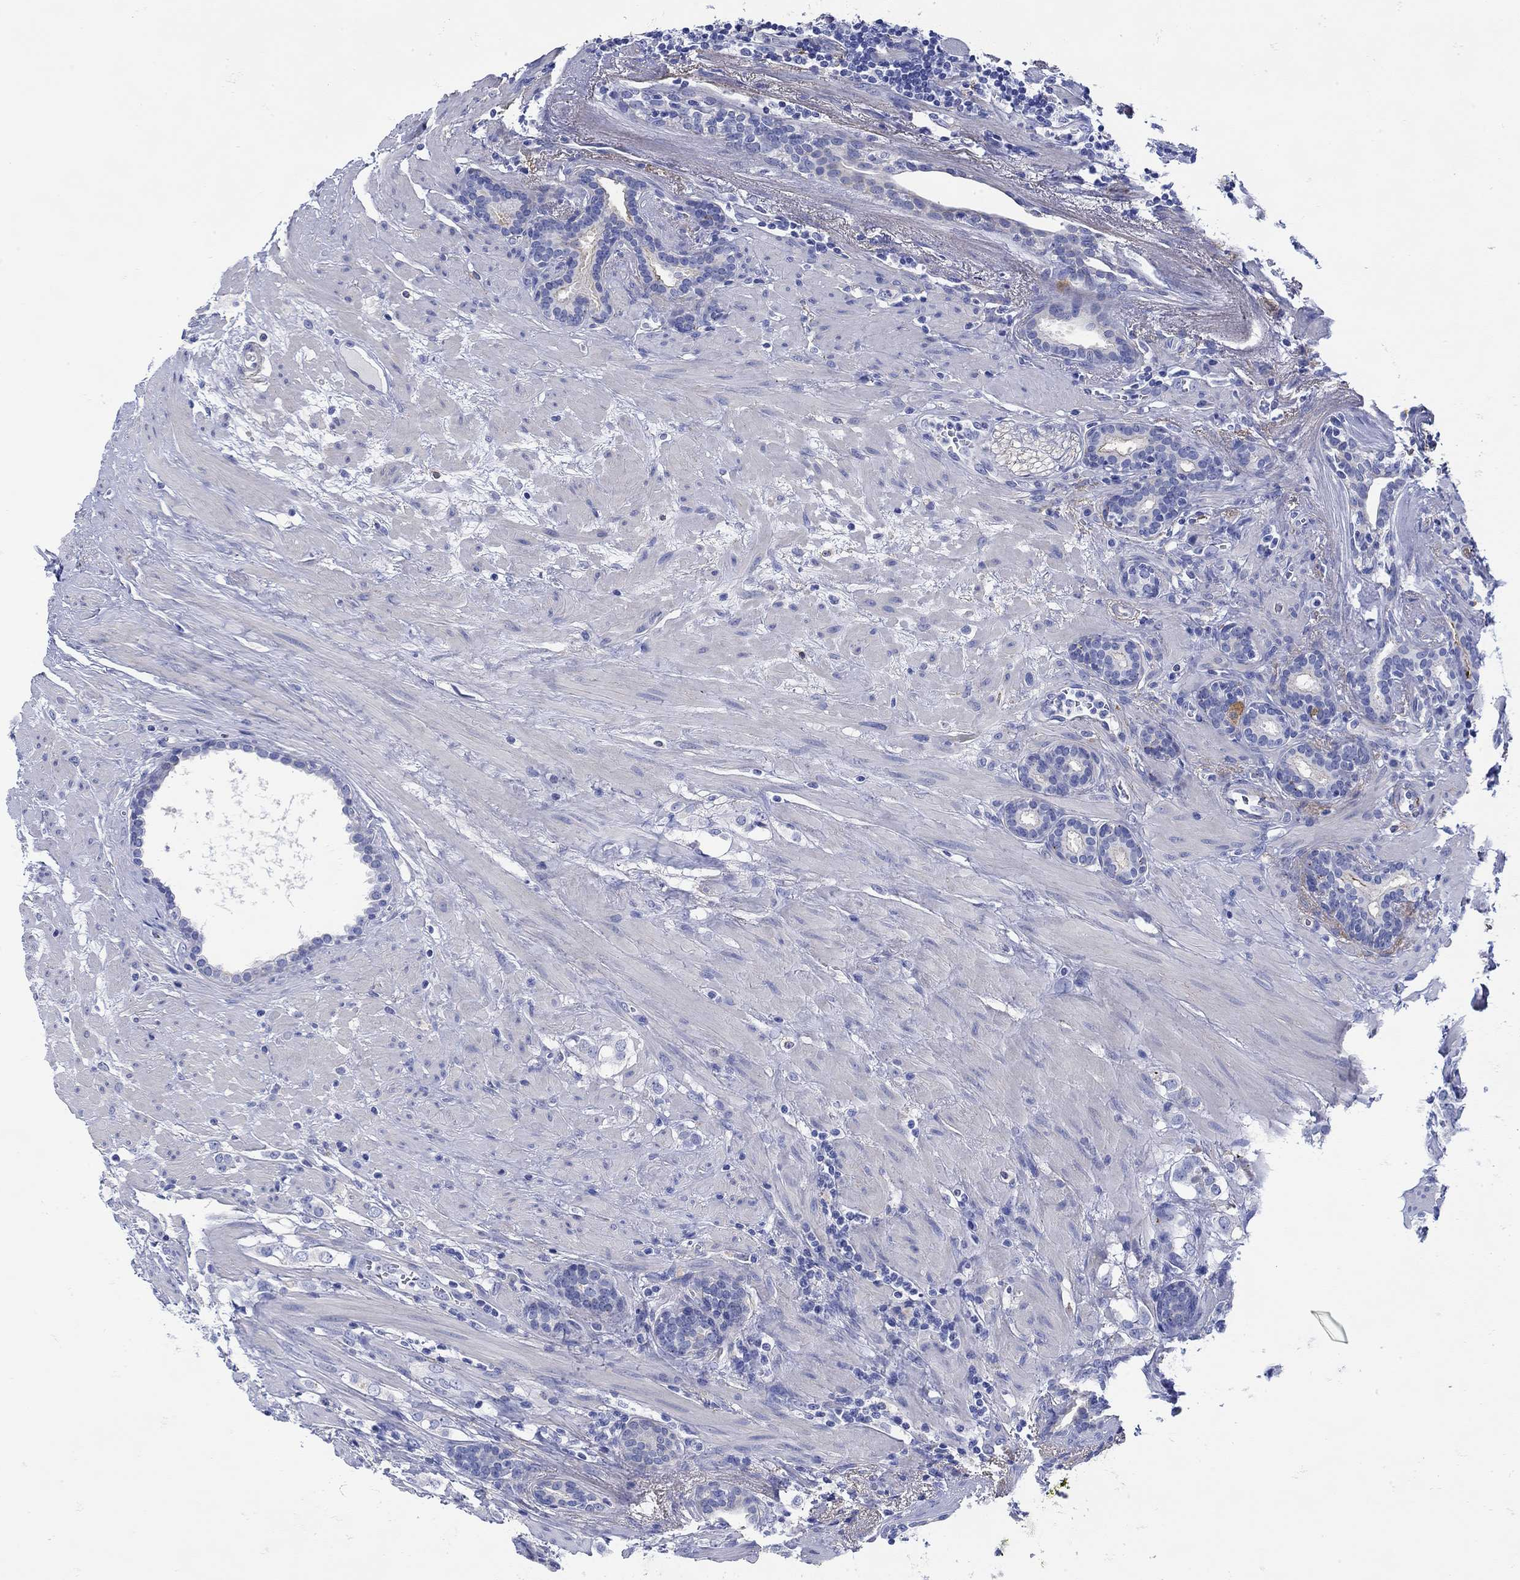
{"staining": {"intensity": "negative", "quantity": "none", "location": "none"}, "tissue": "prostate cancer", "cell_type": "Tumor cells", "image_type": "cancer", "snomed": [{"axis": "morphology", "description": "Adenocarcinoma, NOS"}, {"axis": "topography", "description": "Prostate"}], "caption": "High magnification brightfield microscopy of adenocarcinoma (prostate) stained with DAB (3,3'-diaminobenzidine) (brown) and counterstained with hematoxylin (blue): tumor cells show no significant expression.", "gene": "ANKMY1", "patient": {"sex": "male", "age": 66}}